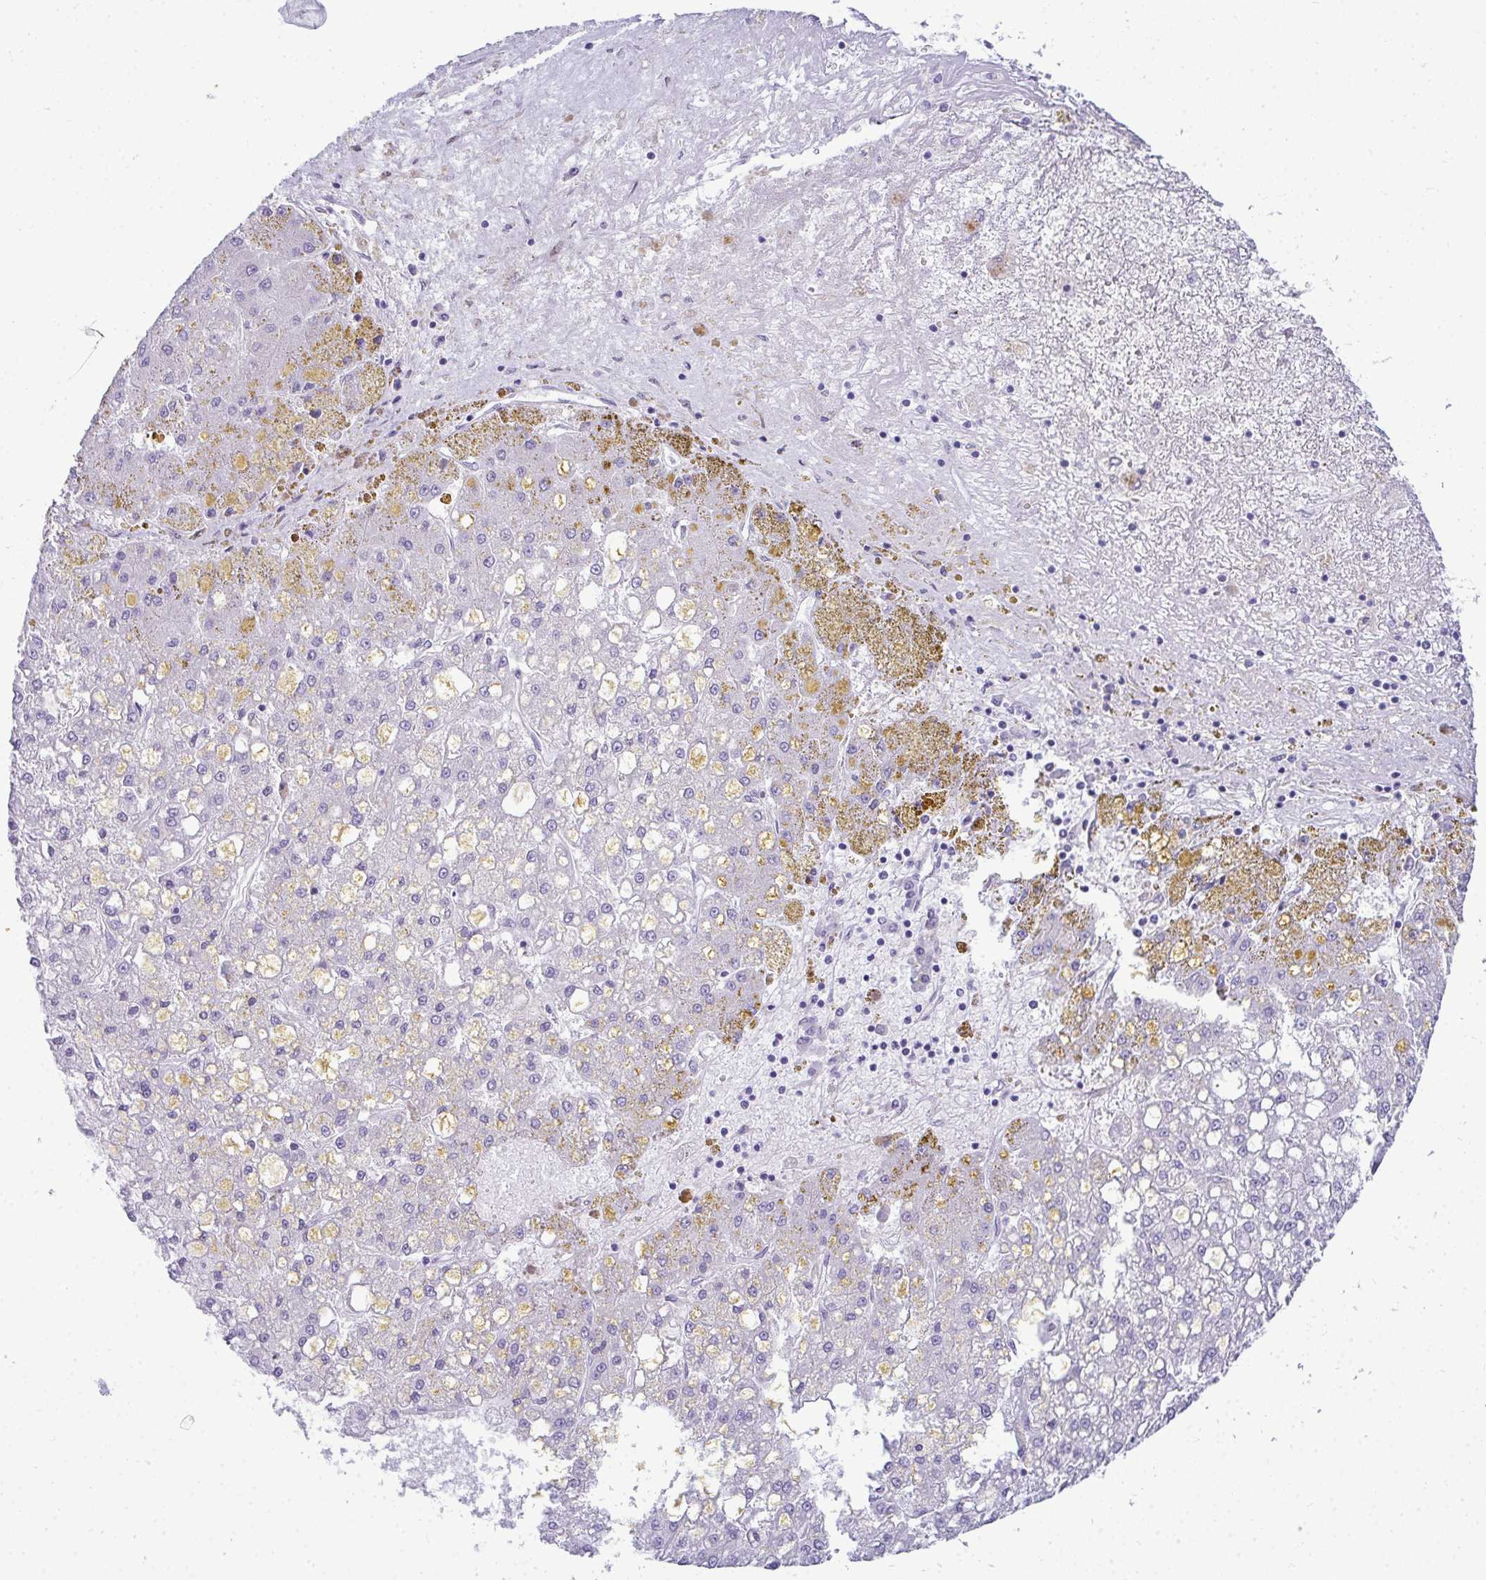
{"staining": {"intensity": "negative", "quantity": "none", "location": "none"}, "tissue": "liver cancer", "cell_type": "Tumor cells", "image_type": "cancer", "snomed": [{"axis": "morphology", "description": "Carcinoma, Hepatocellular, NOS"}, {"axis": "topography", "description": "Liver"}], "caption": "A histopathology image of human liver cancer is negative for staining in tumor cells.", "gene": "HSPB6", "patient": {"sex": "male", "age": 67}}